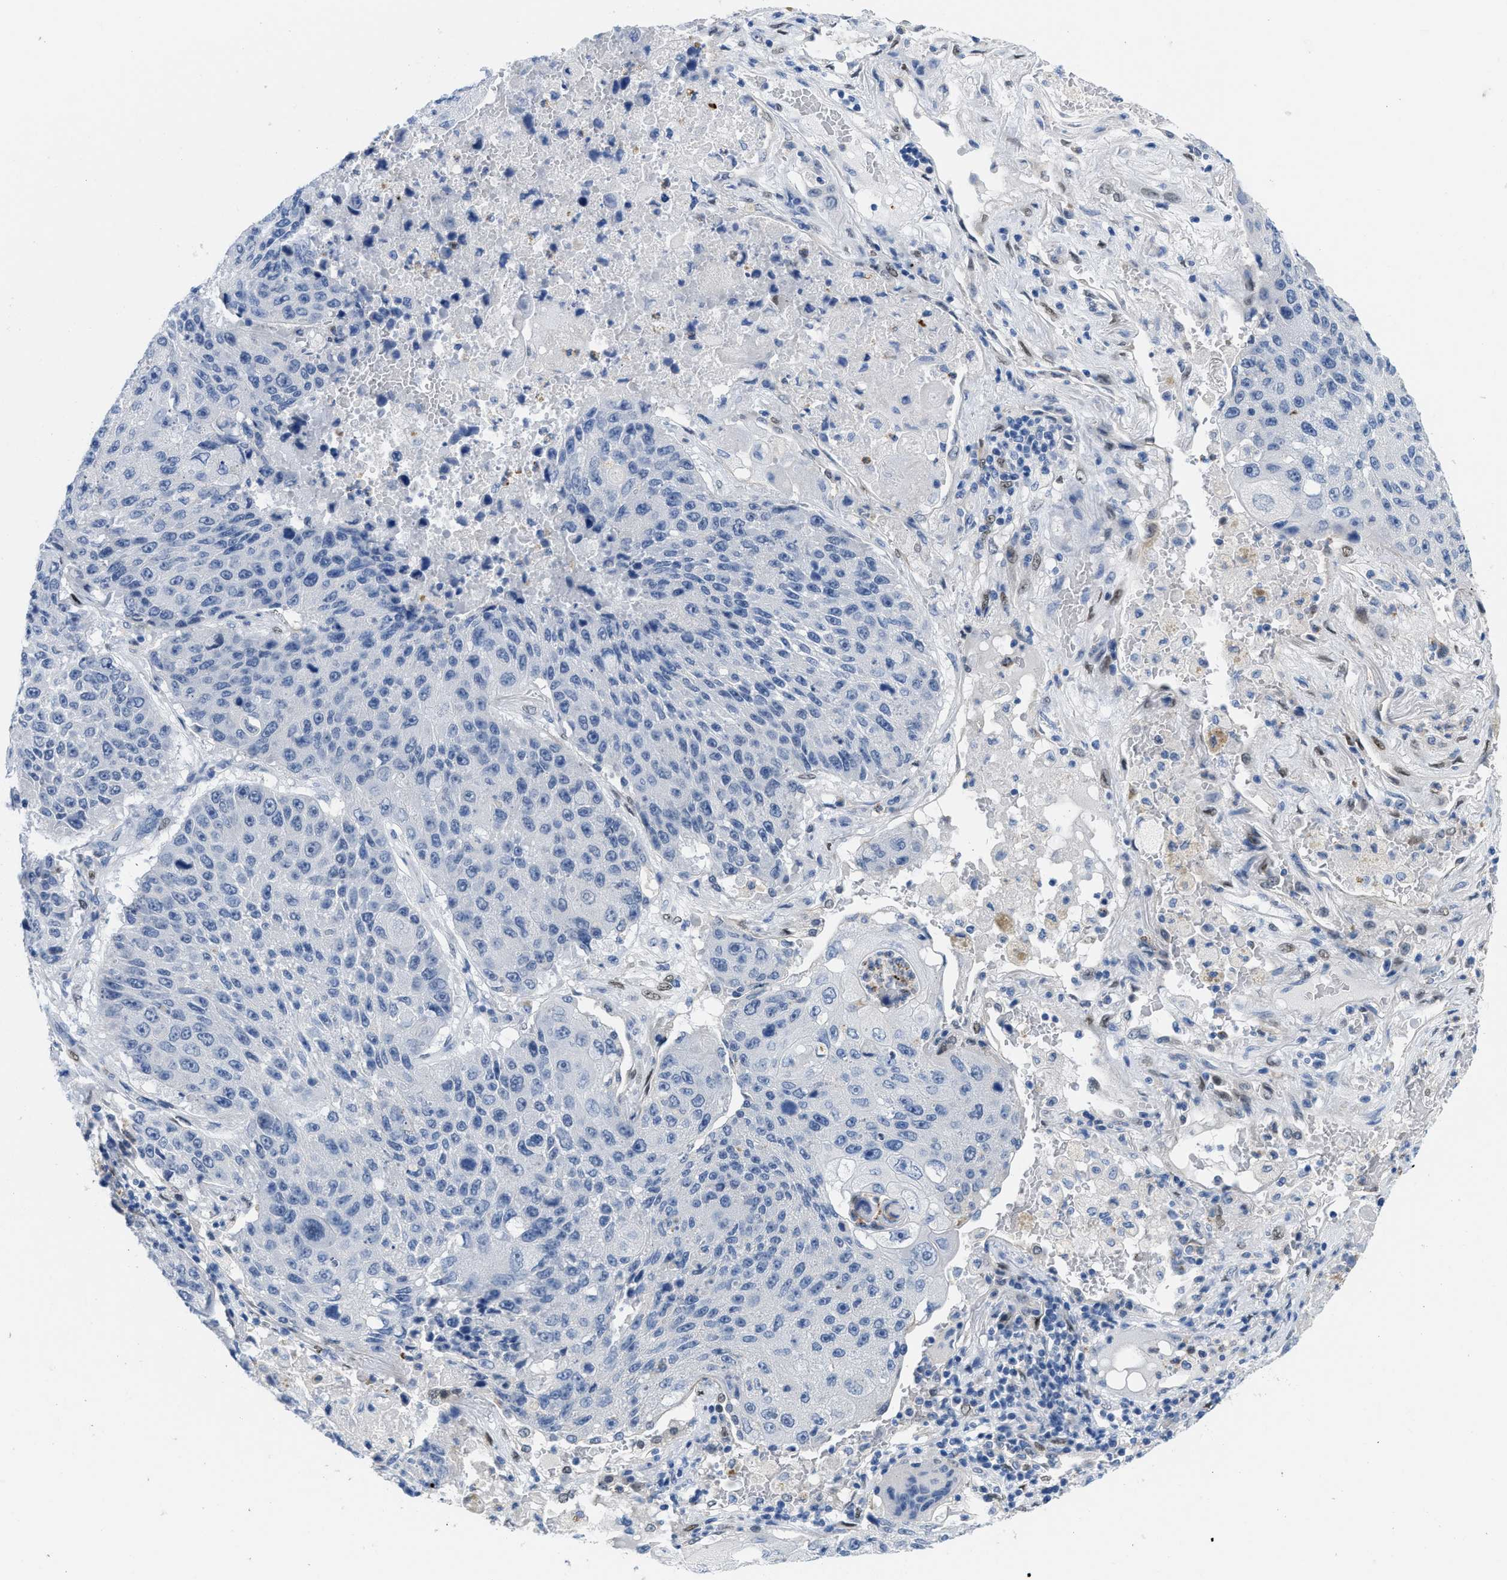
{"staining": {"intensity": "negative", "quantity": "none", "location": "none"}, "tissue": "lung cancer", "cell_type": "Tumor cells", "image_type": "cancer", "snomed": [{"axis": "morphology", "description": "Squamous cell carcinoma, NOS"}, {"axis": "topography", "description": "Lung"}], "caption": "The image reveals no staining of tumor cells in lung cancer. Brightfield microscopy of IHC stained with DAB (brown) and hematoxylin (blue), captured at high magnification.", "gene": "NFIX", "patient": {"sex": "male", "age": 61}}